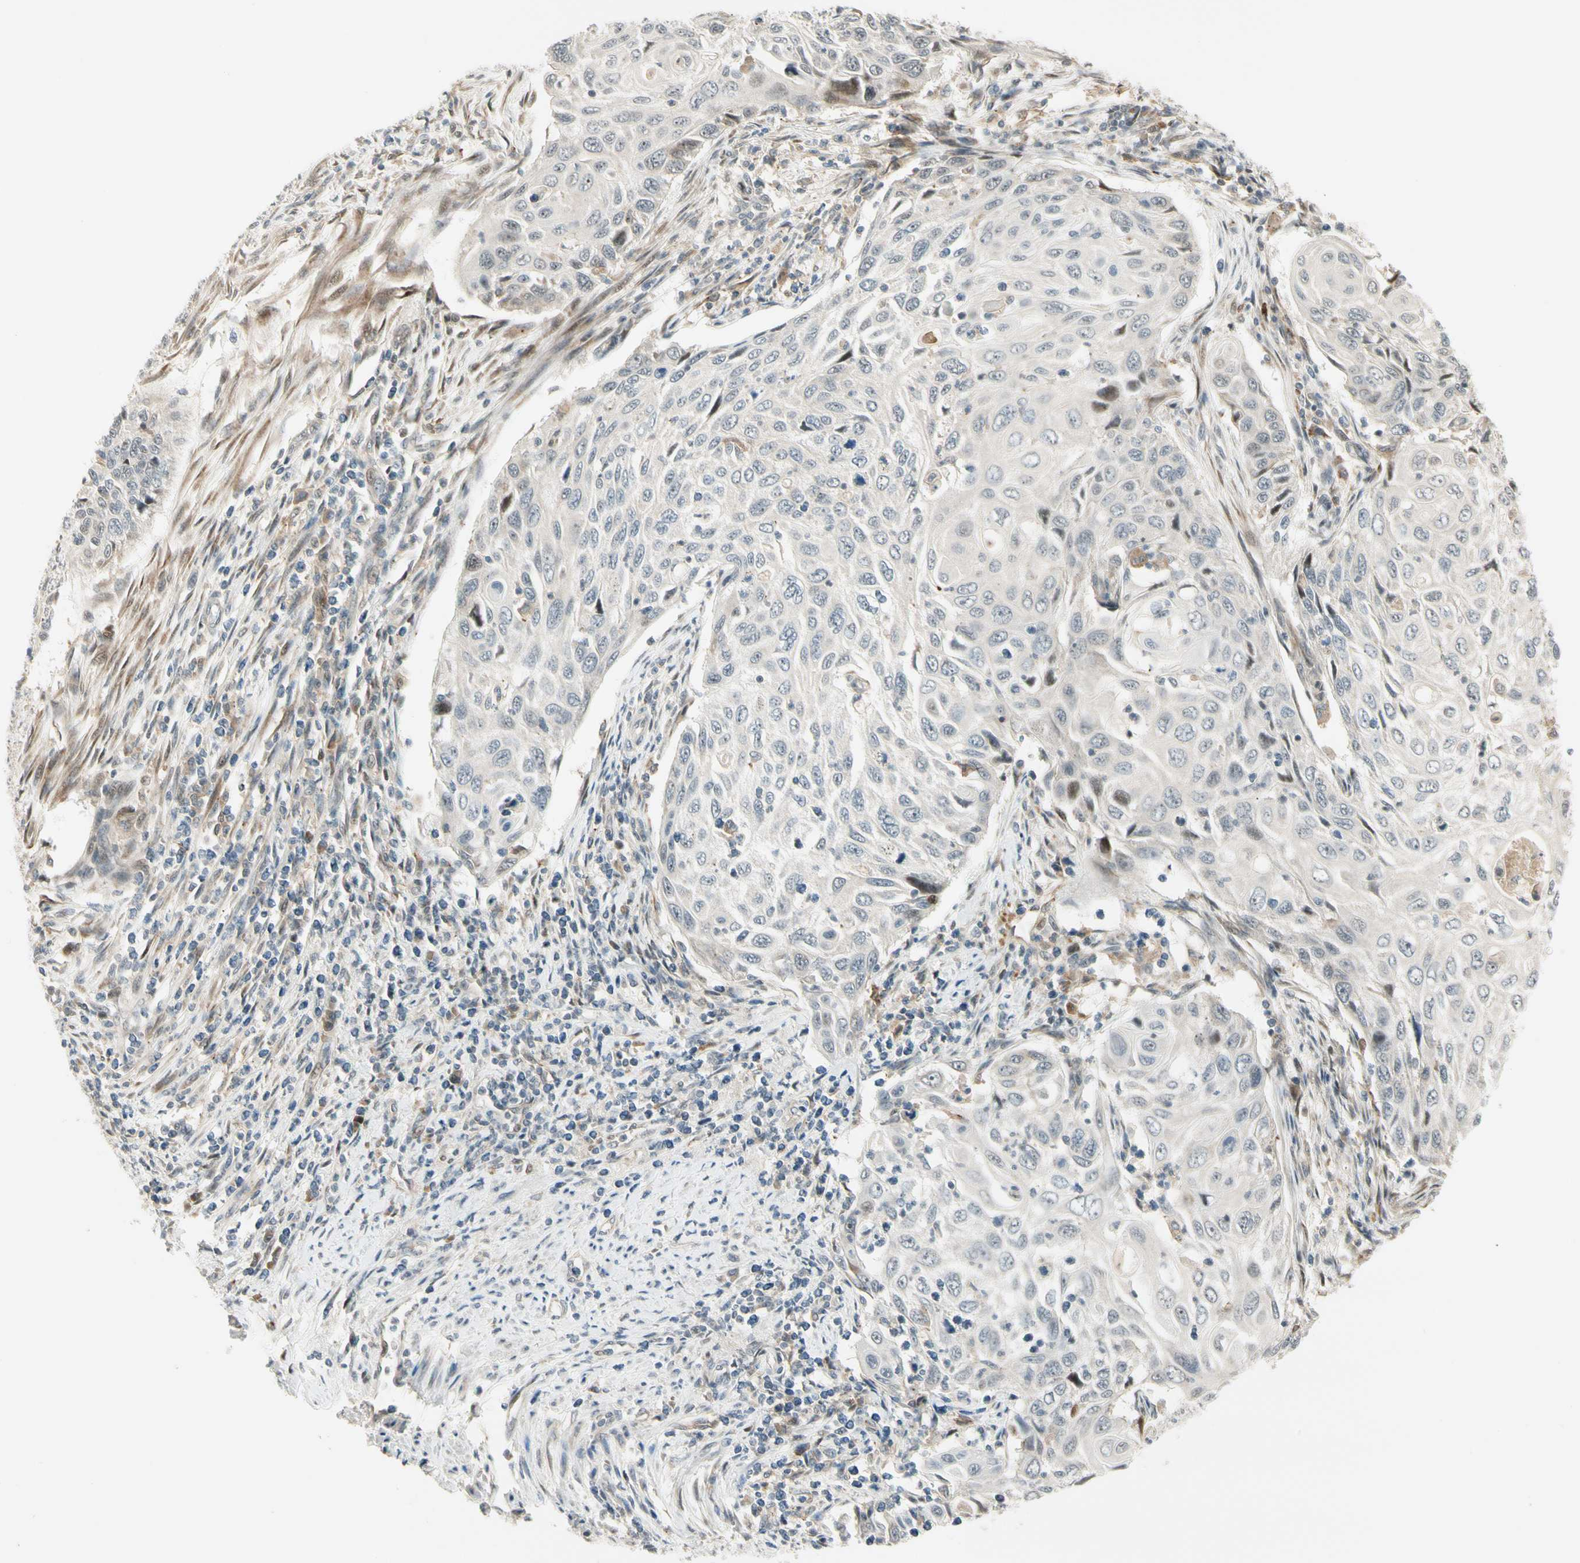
{"staining": {"intensity": "negative", "quantity": "none", "location": "none"}, "tissue": "cervical cancer", "cell_type": "Tumor cells", "image_type": "cancer", "snomed": [{"axis": "morphology", "description": "Squamous cell carcinoma, NOS"}, {"axis": "topography", "description": "Cervix"}], "caption": "An image of squamous cell carcinoma (cervical) stained for a protein reveals no brown staining in tumor cells.", "gene": "FNDC3B", "patient": {"sex": "female", "age": 70}}